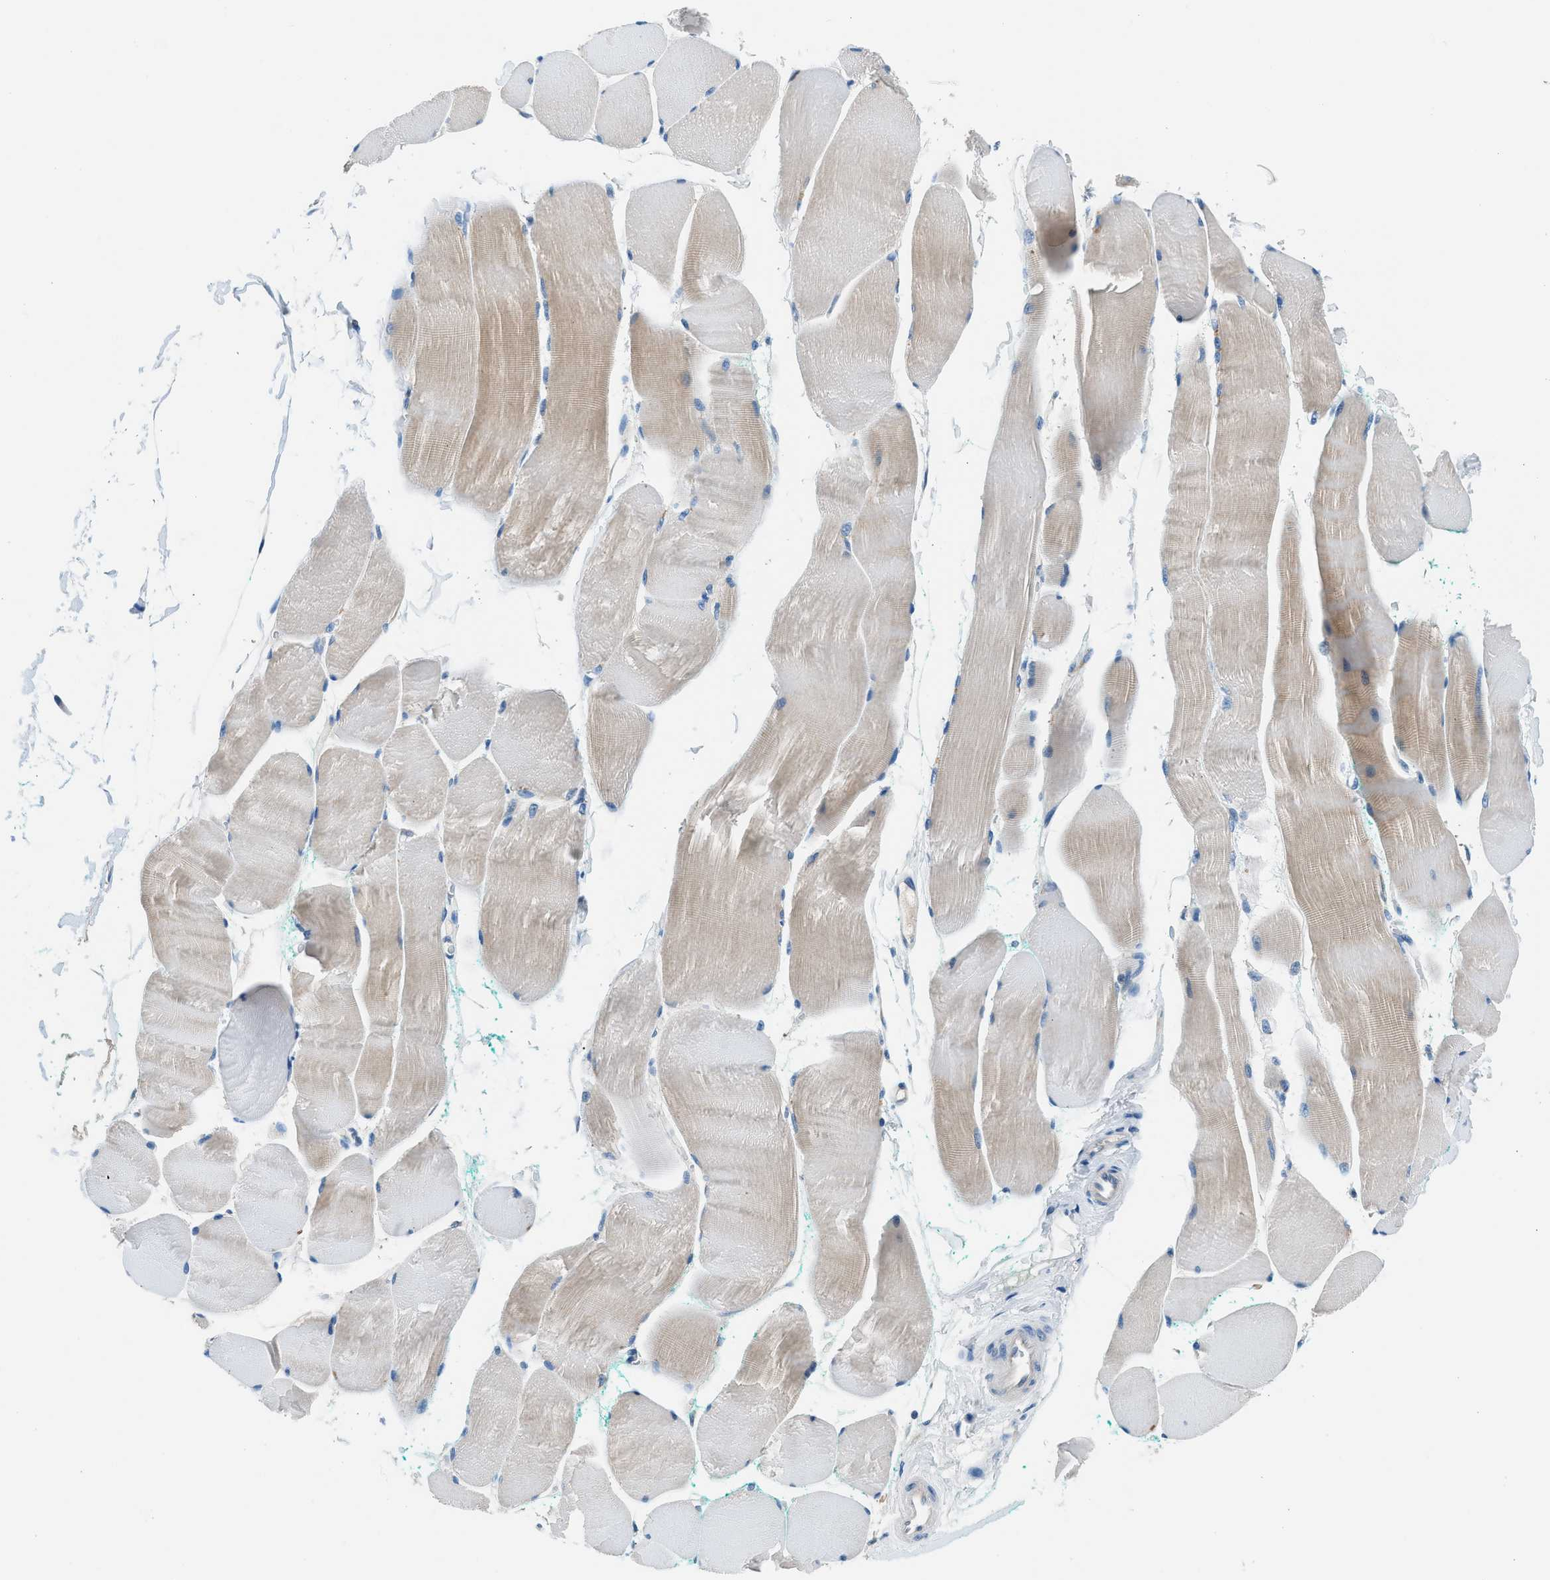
{"staining": {"intensity": "weak", "quantity": "25%-75%", "location": "cytoplasmic/membranous"}, "tissue": "skeletal muscle", "cell_type": "Myocytes", "image_type": "normal", "snomed": [{"axis": "morphology", "description": "Normal tissue, NOS"}, {"axis": "morphology", "description": "Squamous cell carcinoma, NOS"}, {"axis": "topography", "description": "Skeletal muscle"}], "caption": "Protein staining displays weak cytoplasmic/membranous positivity in approximately 25%-75% of myocytes in normal skeletal muscle.", "gene": "ACP1", "patient": {"sex": "male", "age": 51}}